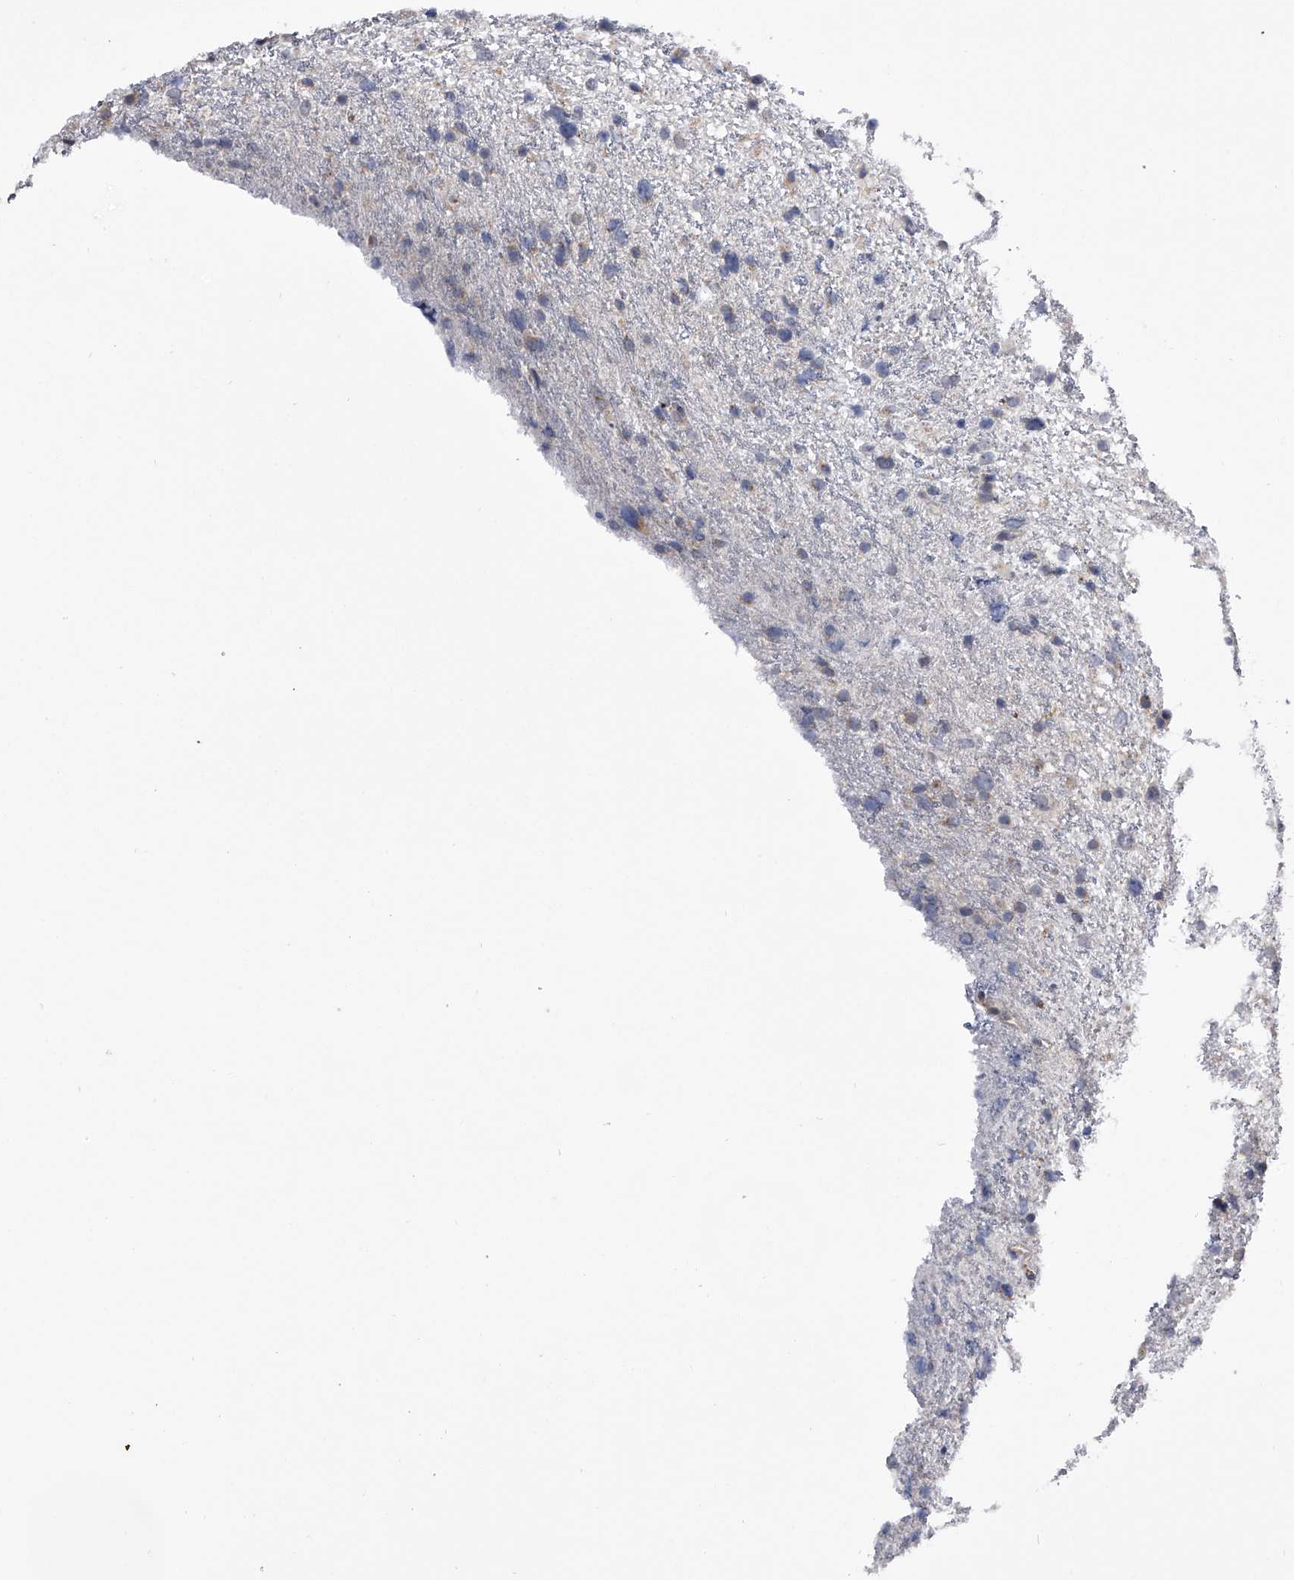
{"staining": {"intensity": "negative", "quantity": "none", "location": "none"}, "tissue": "glioma", "cell_type": "Tumor cells", "image_type": "cancer", "snomed": [{"axis": "morphology", "description": "Glioma, malignant, Low grade"}, {"axis": "topography", "description": "Cerebral cortex"}], "caption": "A high-resolution image shows IHC staining of glioma, which reveals no significant staining in tumor cells.", "gene": "PAN3", "patient": {"sex": "female", "age": 39}}